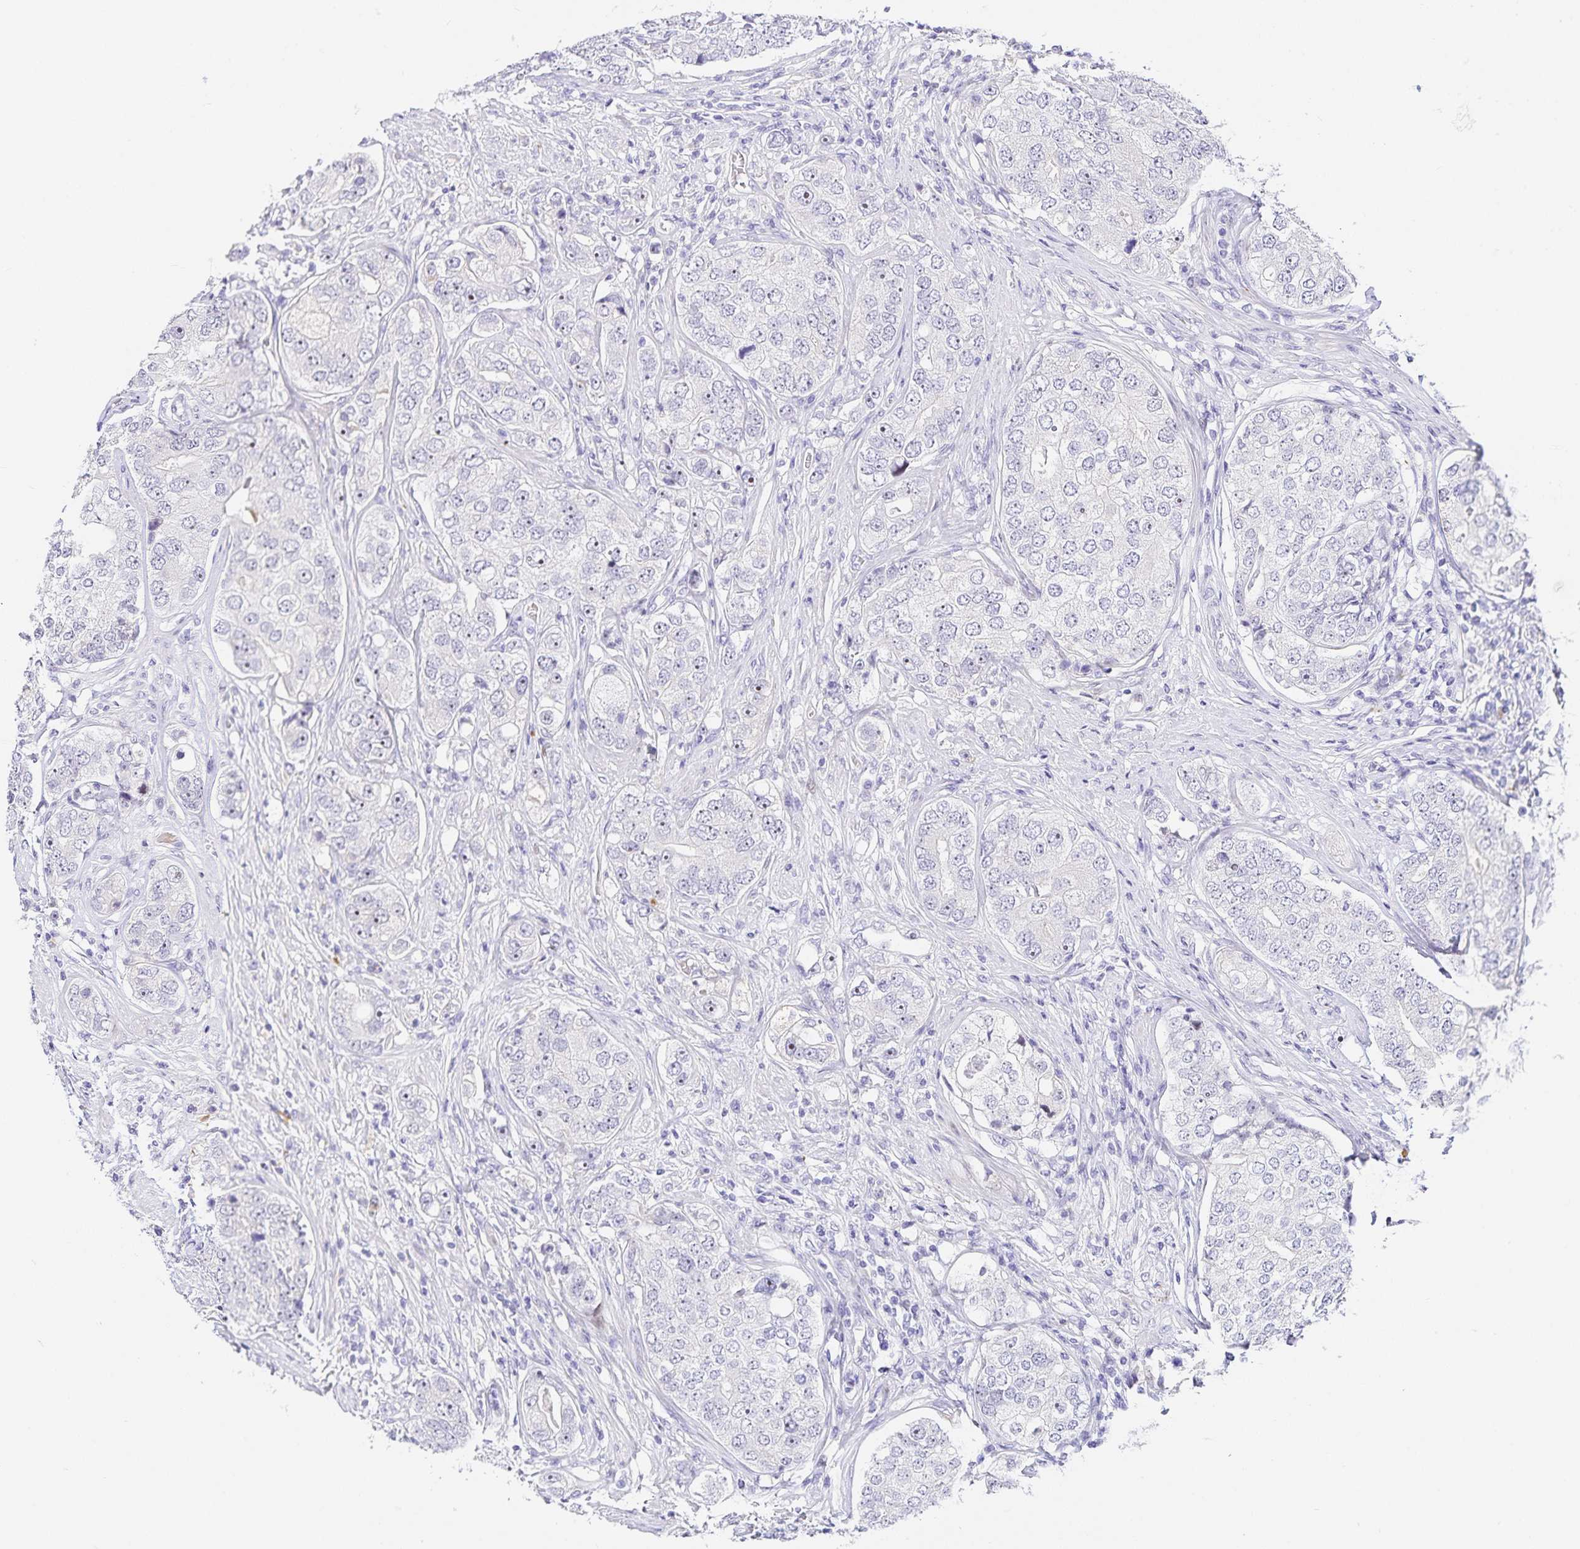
{"staining": {"intensity": "negative", "quantity": "none", "location": "none"}, "tissue": "prostate cancer", "cell_type": "Tumor cells", "image_type": "cancer", "snomed": [{"axis": "morphology", "description": "Adenocarcinoma, High grade"}, {"axis": "topography", "description": "Prostate"}], "caption": "There is no significant expression in tumor cells of adenocarcinoma (high-grade) (prostate).", "gene": "KBTBD13", "patient": {"sex": "male", "age": 60}}